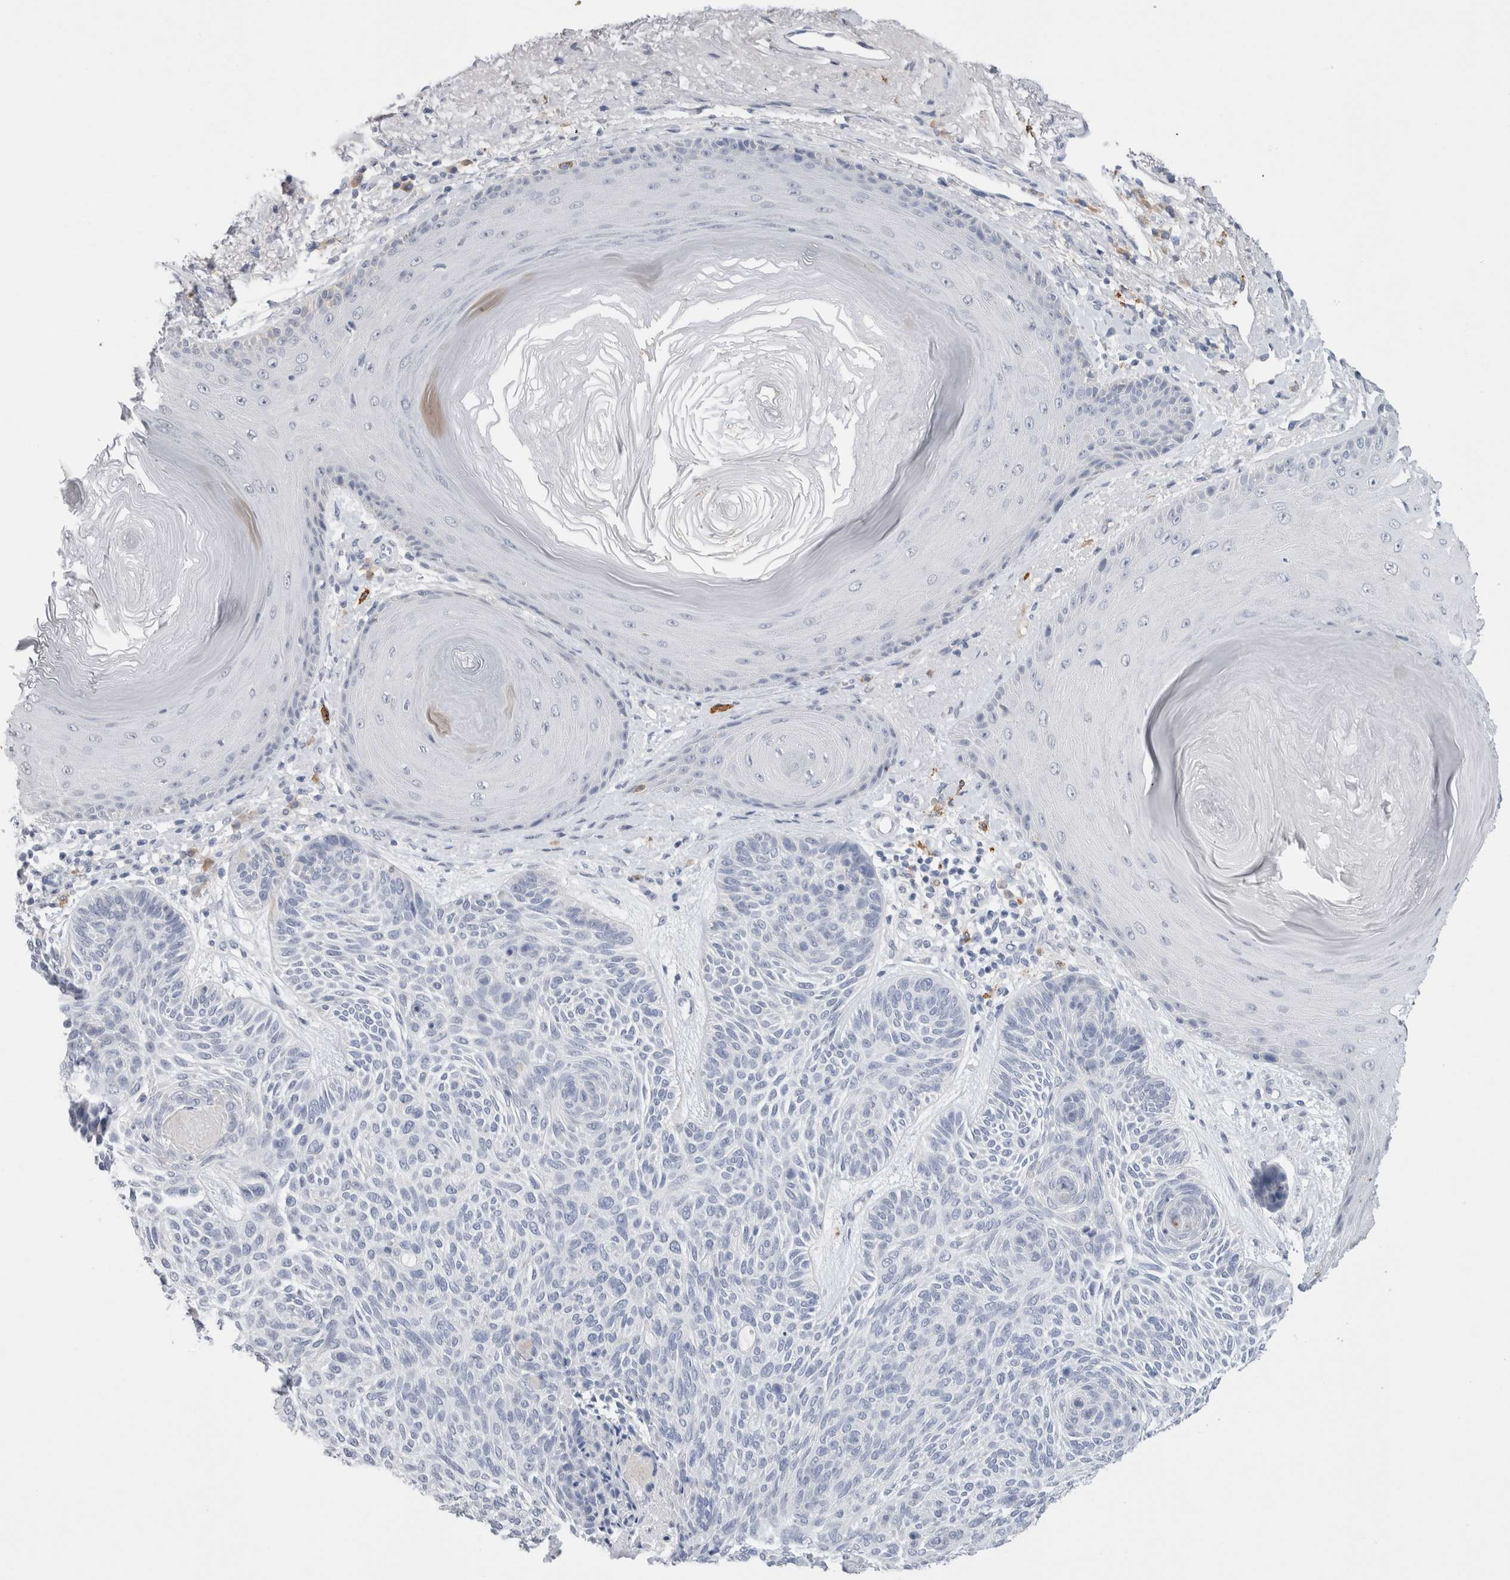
{"staining": {"intensity": "negative", "quantity": "none", "location": "none"}, "tissue": "skin cancer", "cell_type": "Tumor cells", "image_type": "cancer", "snomed": [{"axis": "morphology", "description": "Basal cell carcinoma"}, {"axis": "topography", "description": "Skin"}], "caption": "The photomicrograph reveals no significant staining in tumor cells of skin cancer (basal cell carcinoma). (Stains: DAB (3,3'-diaminobenzidine) immunohistochemistry (IHC) with hematoxylin counter stain, Microscopy: brightfield microscopy at high magnification).", "gene": "LAMP3", "patient": {"sex": "male", "age": 55}}